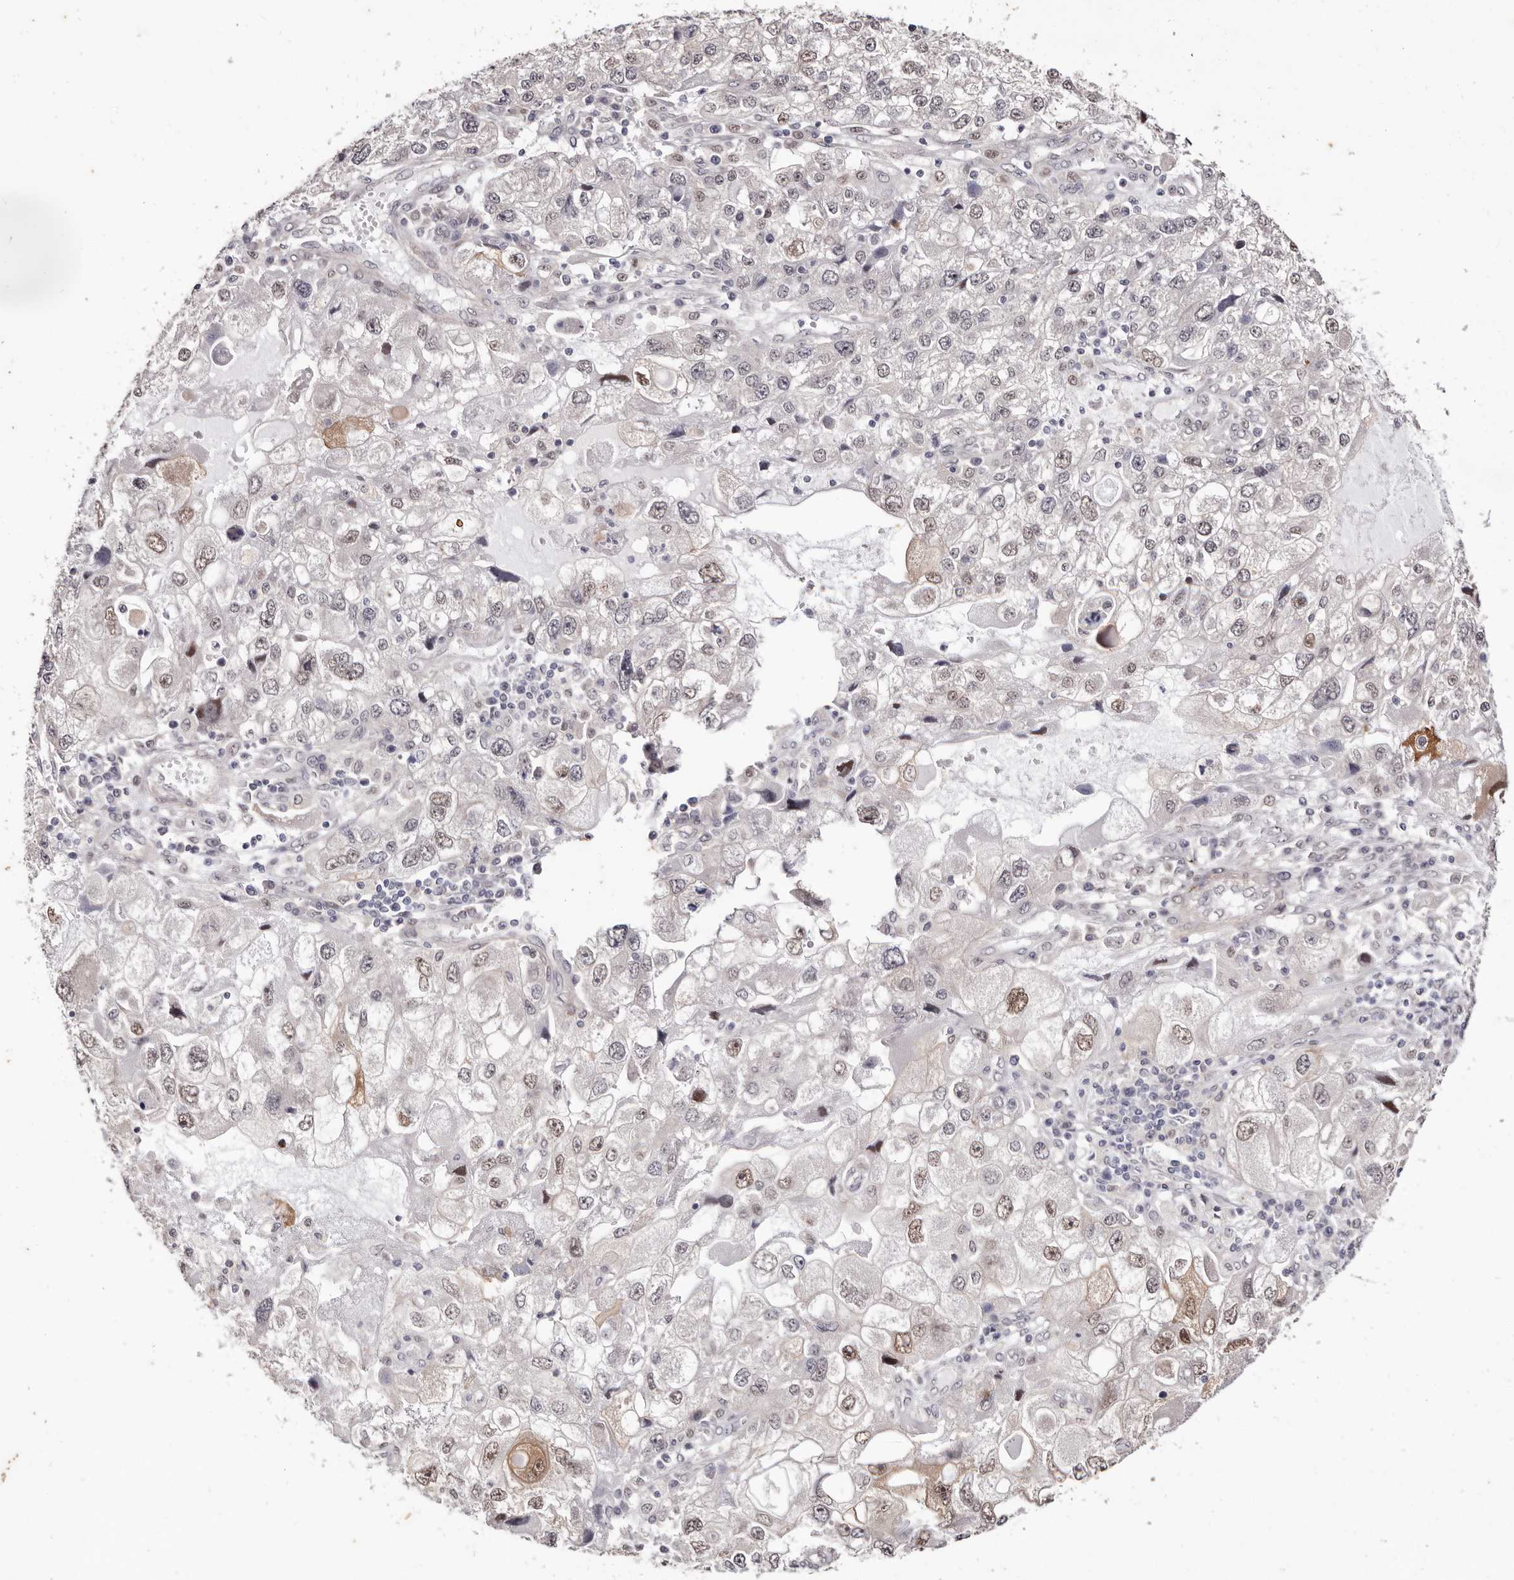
{"staining": {"intensity": "weak", "quantity": "25%-75%", "location": "cytoplasmic/membranous,nuclear"}, "tissue": "endometrial cancer", "cell_type": "Tumor cells", "image_type": "cancer", "snomed": [{"axis": "morphology", "description": "Adenocarcinoma, NOS"}, {"axis": "topography", "description": "Endometrium"}], "caption": "Endometrial cancer was stained to show a protein in brown. There is low levels of weak cytoplasmic/membranous and nuclear positivity in about 25%-75% of tumor cells. (IHC, brightfield microscopy, high magnification).", "gene": "TYW3", "patient": {"sex": "female", "age": 49}}